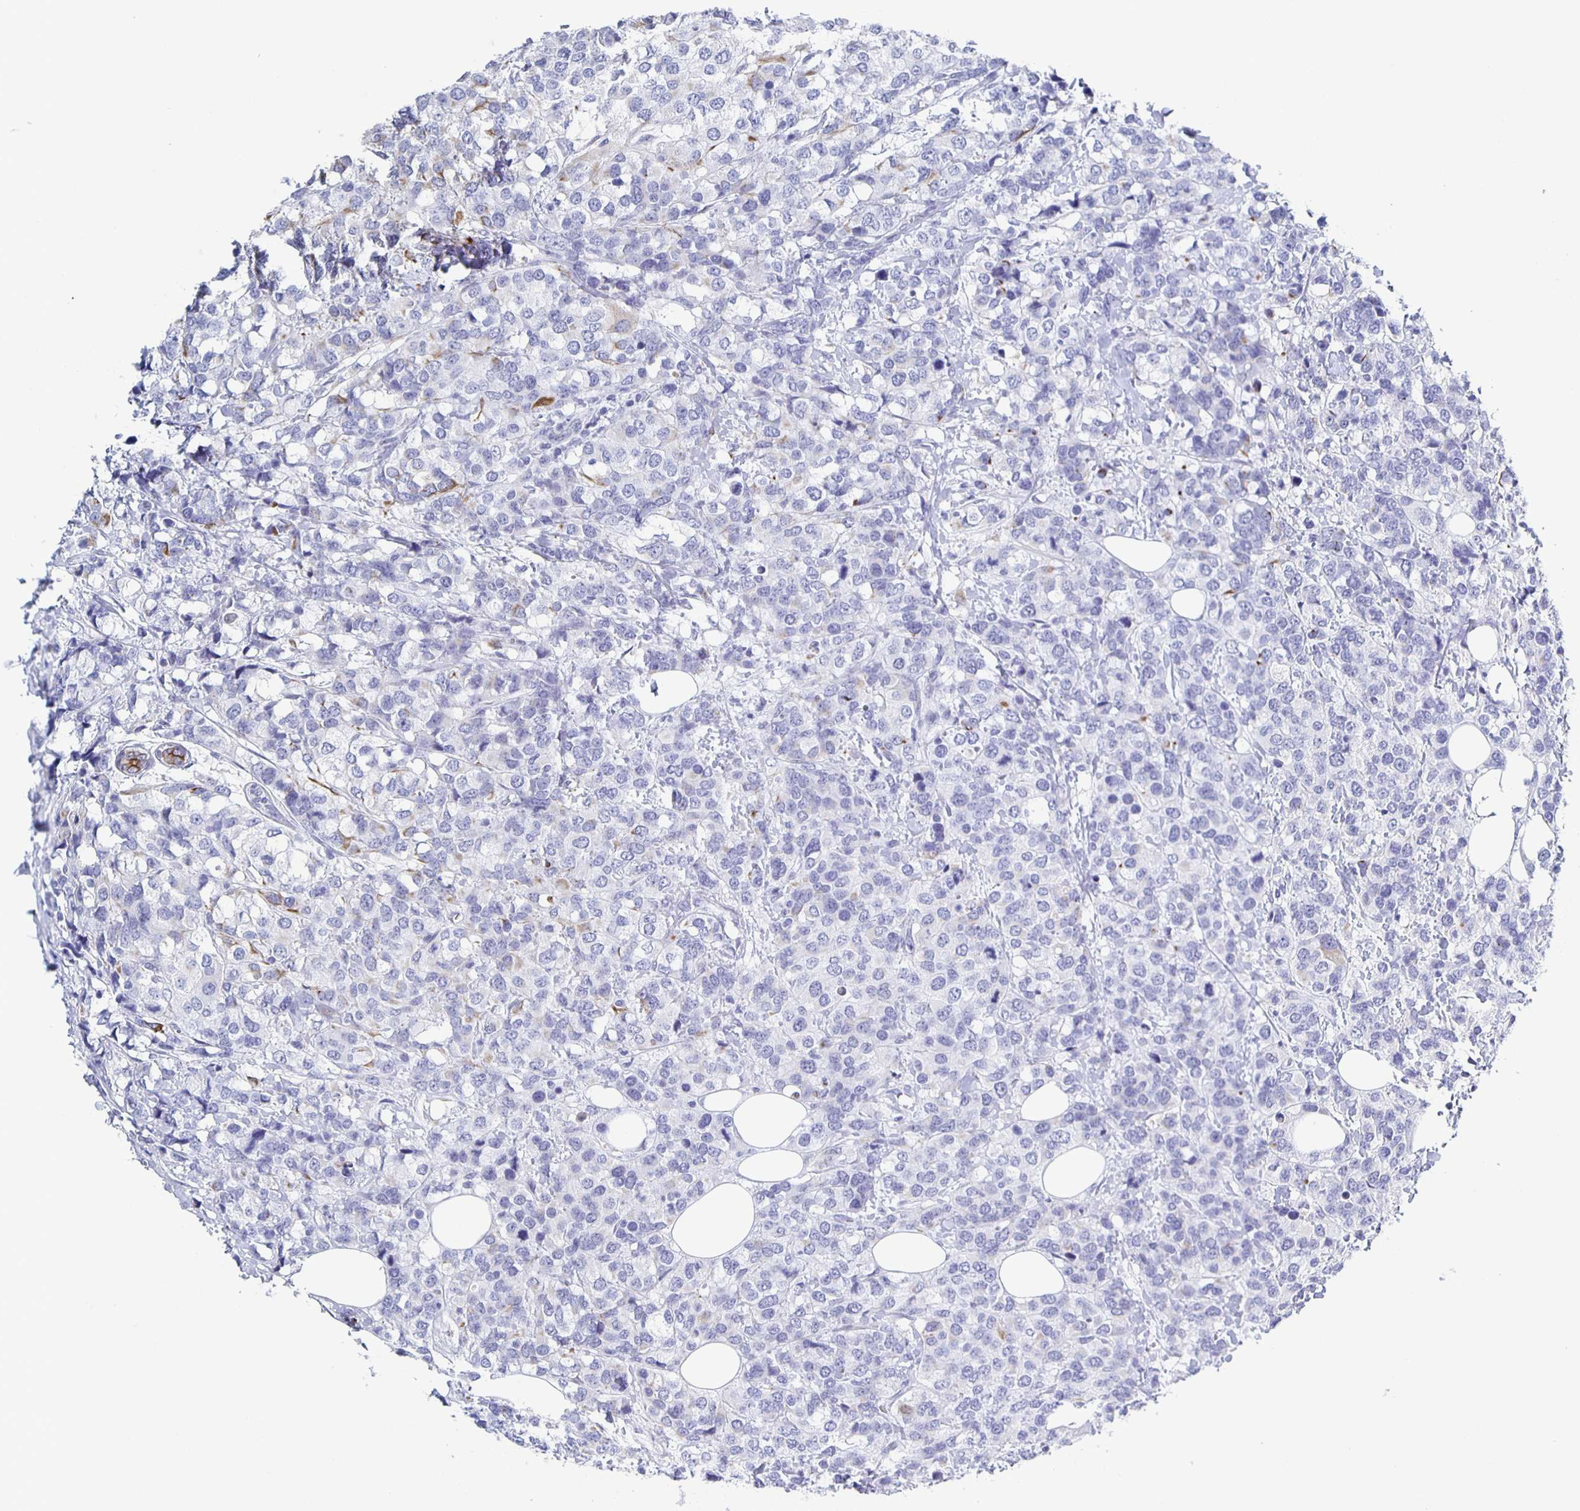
{"staining": {"intensity": "negative", "quantity": "none", "location": "none"}, "tissue": "breast cancer", "cell_type": "Tumor cells", "image_type": "cancer", "snomed": [{"axis": "morphology", "description": "Lobular carcinoma"}, {"axis": "topography", "description": "Breast"}], "caption": "Immunohistochemistry (IHC) of breast cancer exhibits no expression in tumor cells. (IHC, brightfield microscopy, high magnification).", "gene": "CCDC17", "patient": {"sex": "female", "age": 59}}